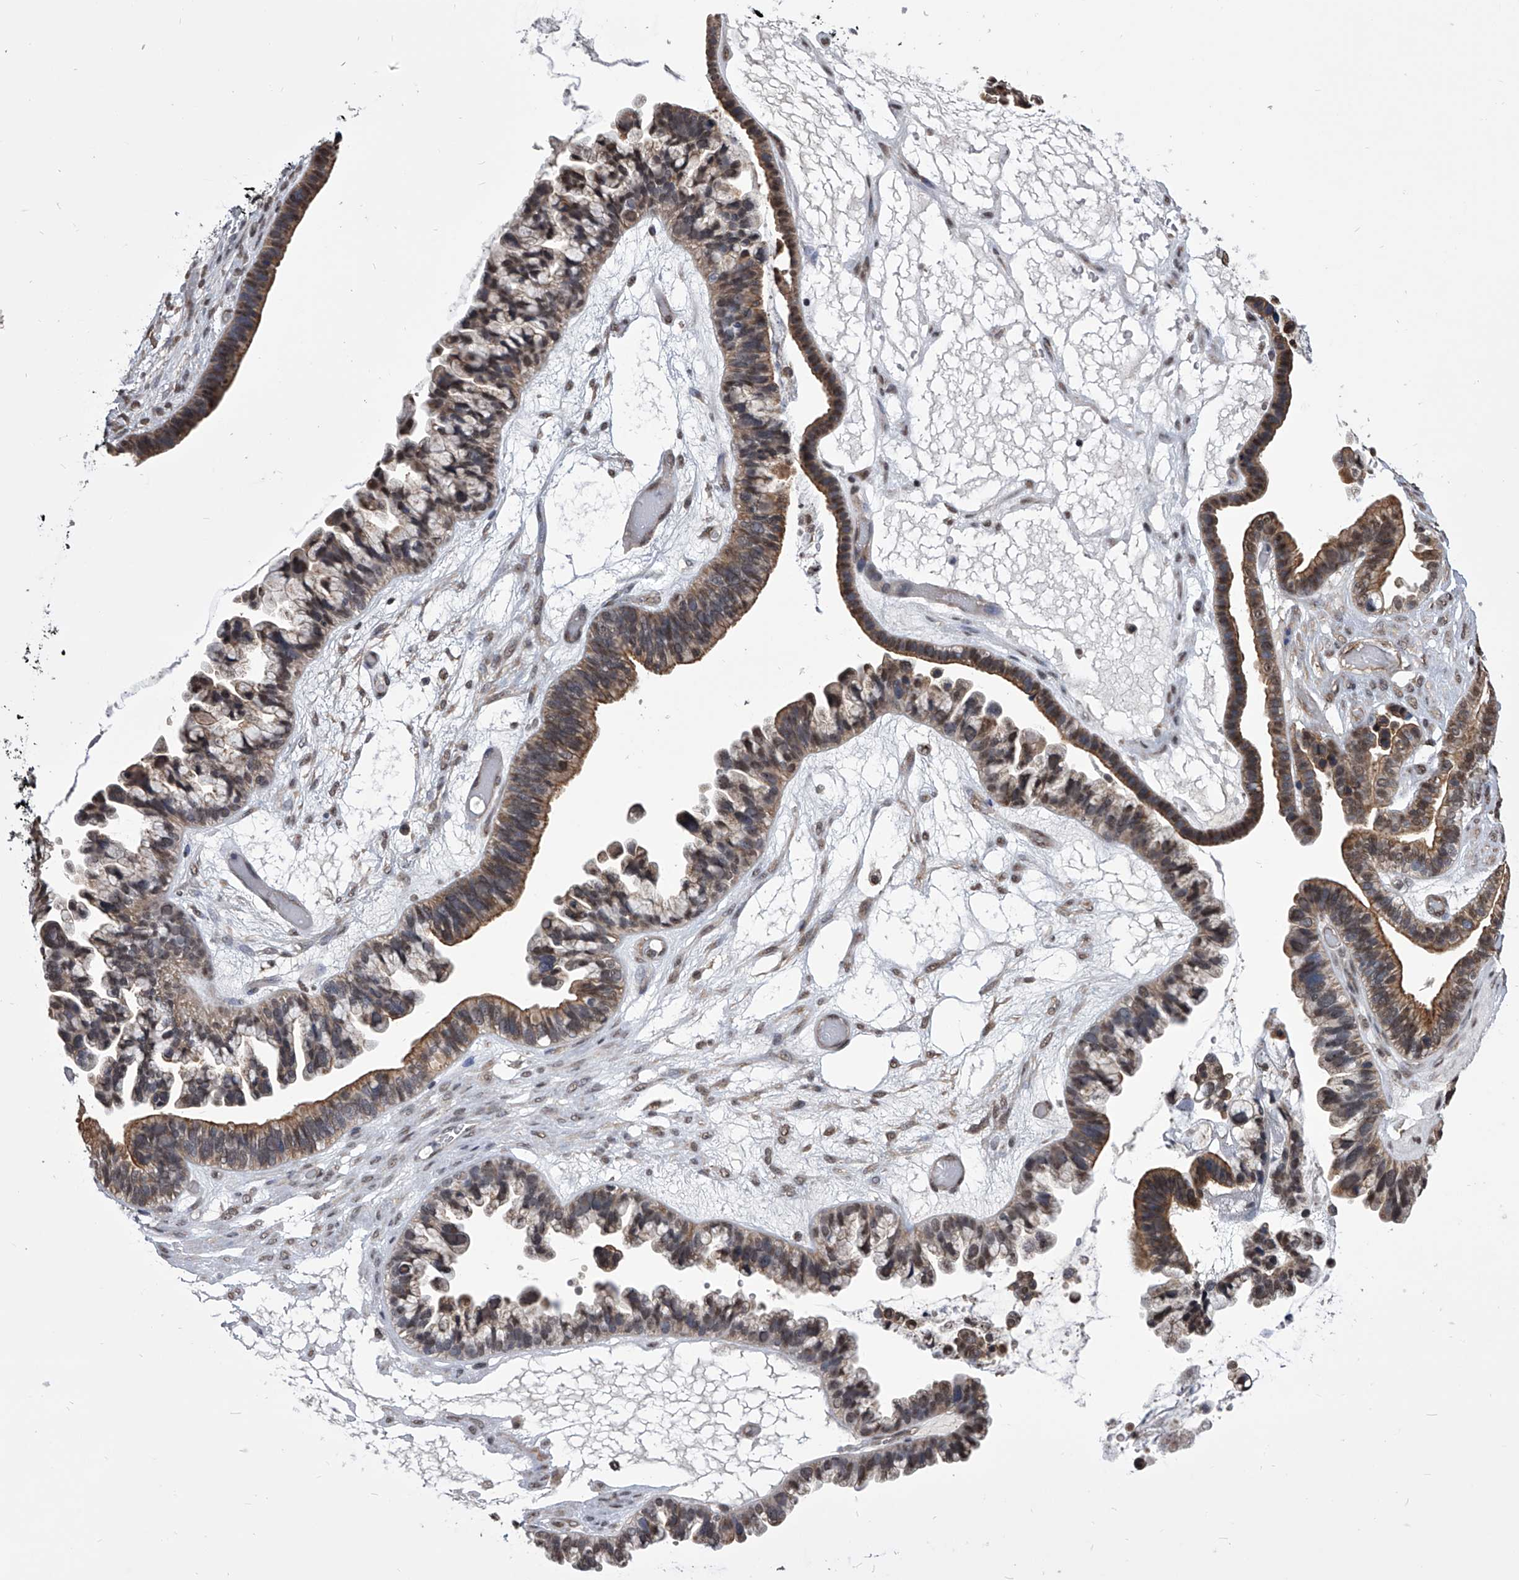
{"staining": {"intensity": "moderate", "quantity": "25%-75%", "location": "cytoplasmic/membranous,nuclear"}, "tissue": "ovarian cancer", "cell_type": "Tumor cells", "image_type": "cancer", "snomed": [{"axis": "morphology", "description": "Cystadenocarcinoma, serous, NOS"}, {"axis": "topography", "description": "Ovary"}], "caption": "Ovarian serous cystadenocarcinoma stained with IHC displays moderate cytoplasmic/membranous and nuclear expression in about 25%-75% of tumor cells.", "gene": "ZNF76", "patient": {"sex": "female", "age": 56}}